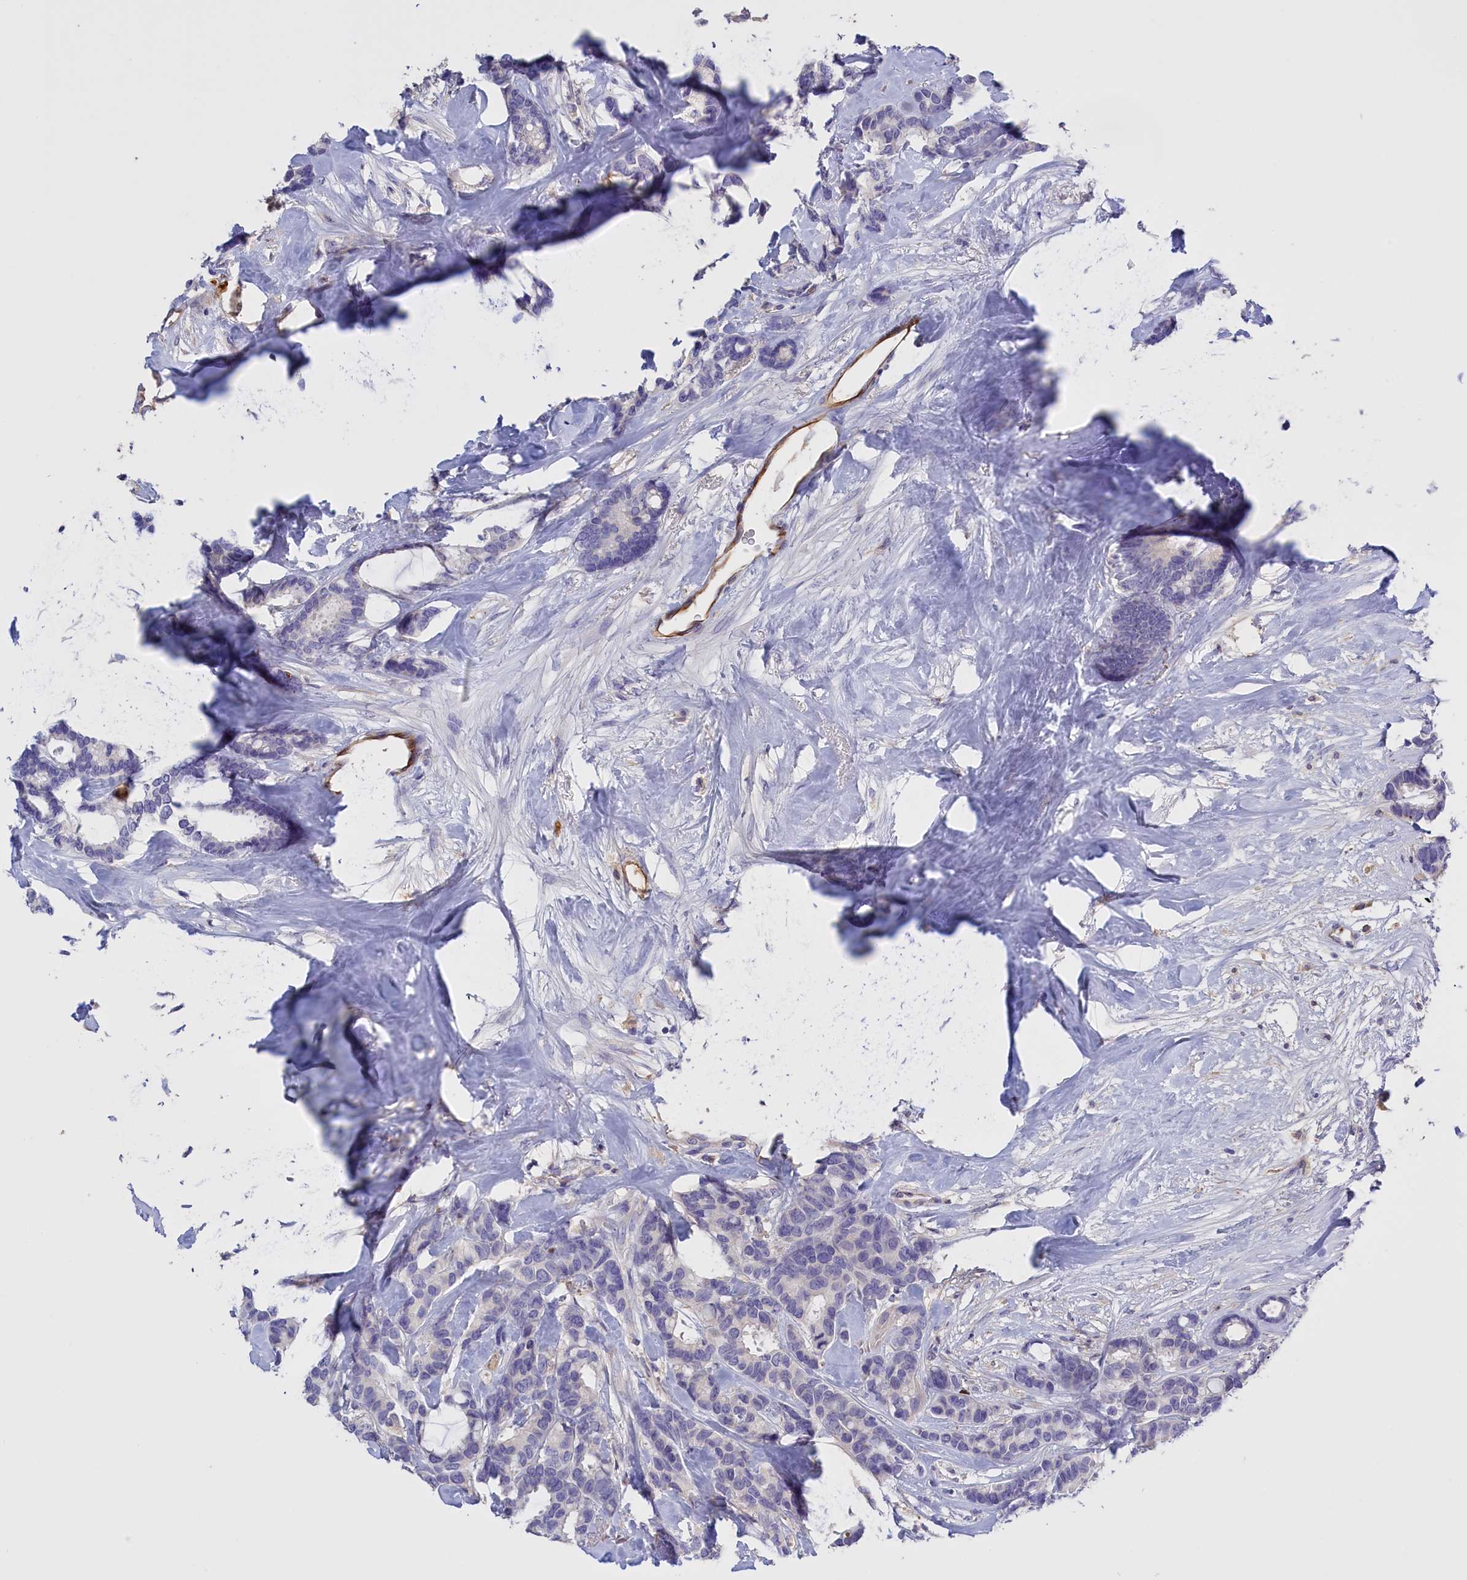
{"staining": {"intensity": "negative", "quantity": "none", "location": "none"}, "tissue": "breast cancer", "cell_type": "Tumor cells", "image_type": "cancer", "snomed": [{"axis": "morphology", "description": "Duct carcinoma"}, {"axis": "topography", "description": "Breast"}], "caption": "There is no significant expression in tumor cells of breast cancer. (Immunohistochemistry (ihc), brightfield microscopy, high magnification).", "gene": "FAM149B1", "patient": {"sex": "female", "age": 87}}